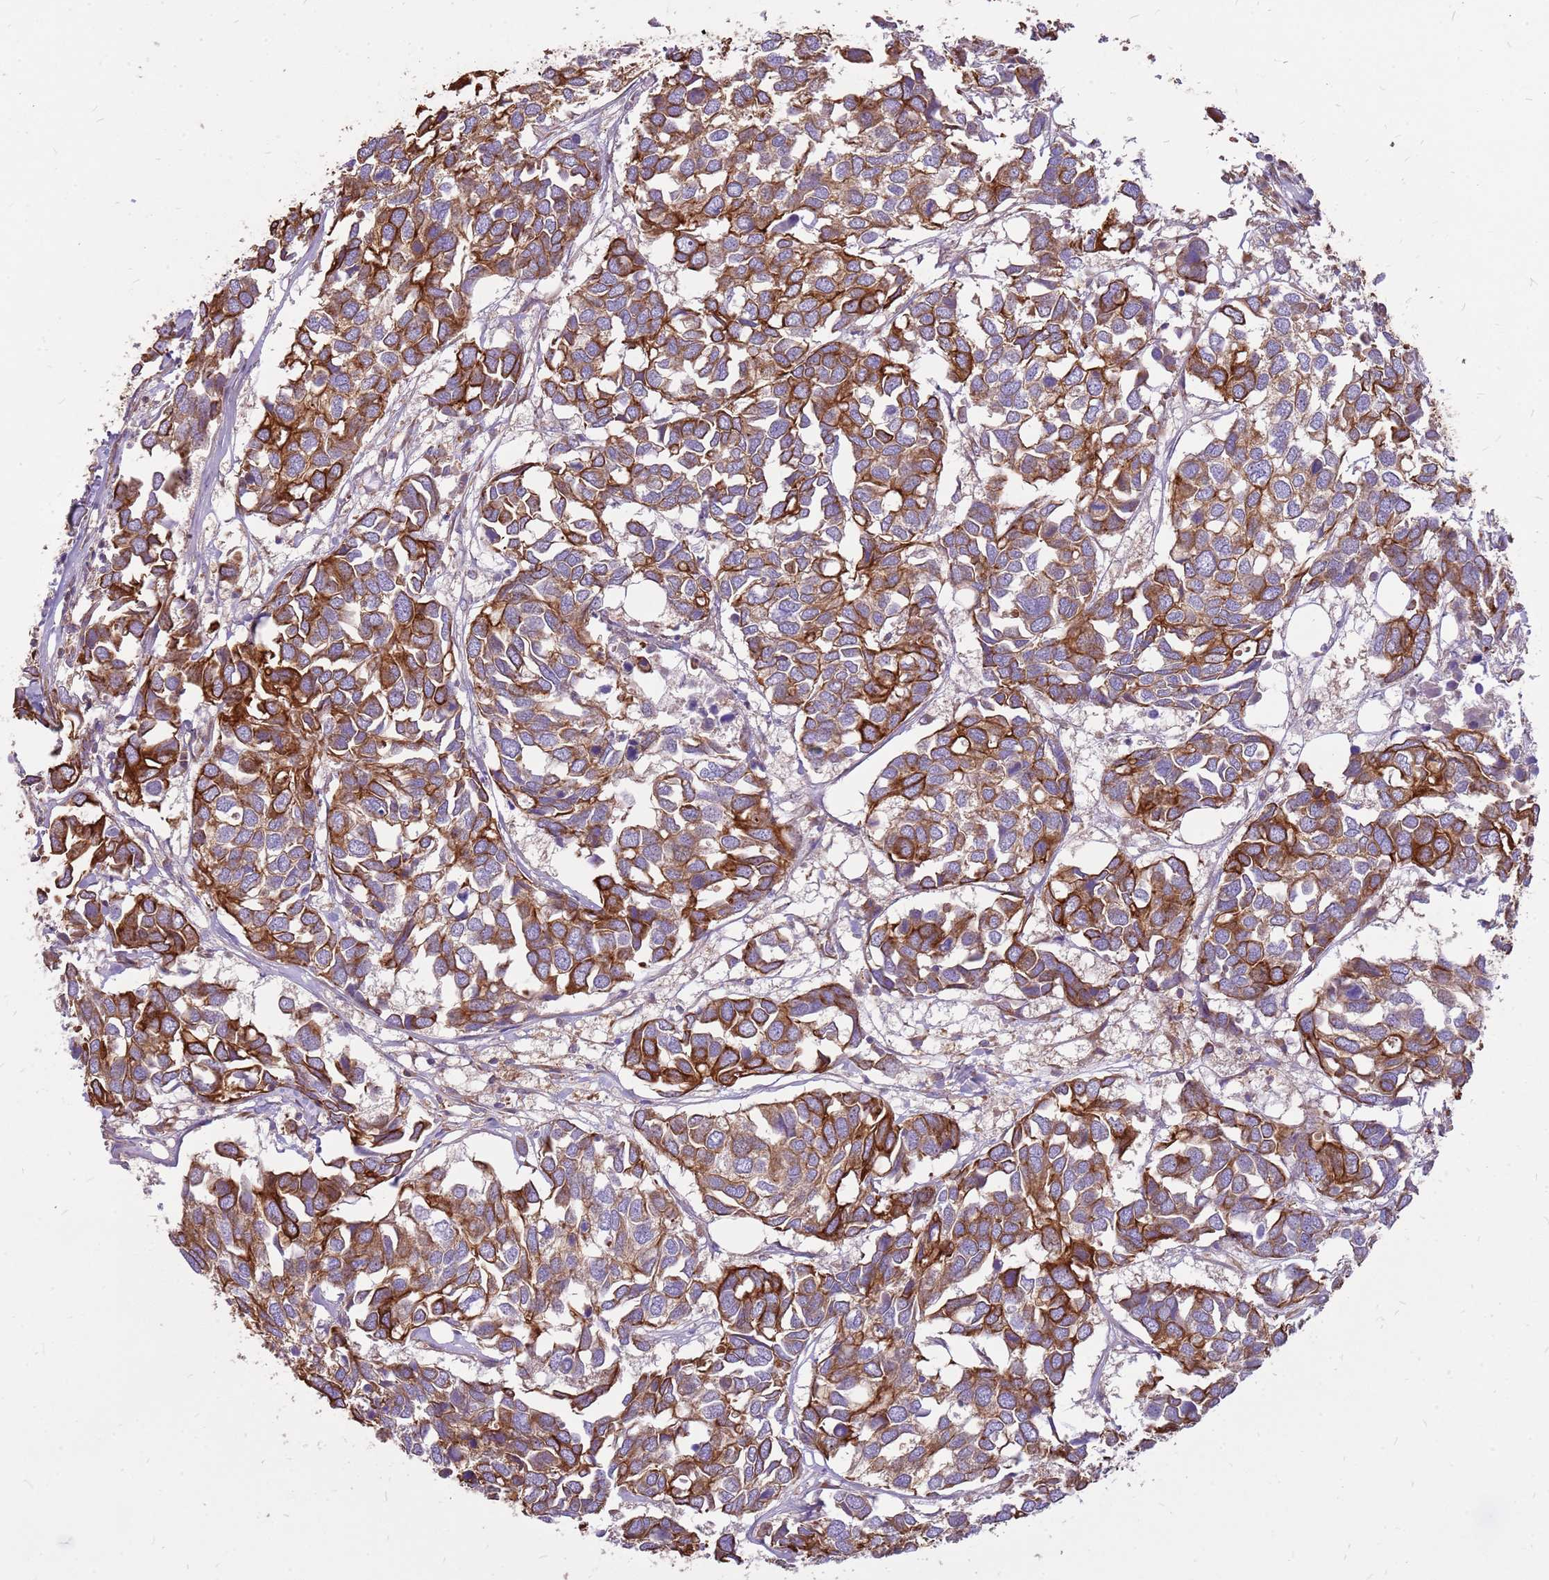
{"staining": {"intensity": "strong", "quantity": "25%-75%", "location": "cytoplasmic/membranous"}, "tissue": "breast cancer", "cell_type": "Tumor cells", "image_type": "cancer", "snomed": [{"axis": "morphology", "description": "Duct carcinoma"}, {"axis": "topography", "description": "Breast"}], "caption": "DAB immunohistochemical staining of human intraductal carcinoma (breast) demonstrates strong cytoplasmic/membranous protein positivity in about 25%-75% of tumor cells.", "gene": "WASHC4", "patient": {"sex": "female", "age": 83}}